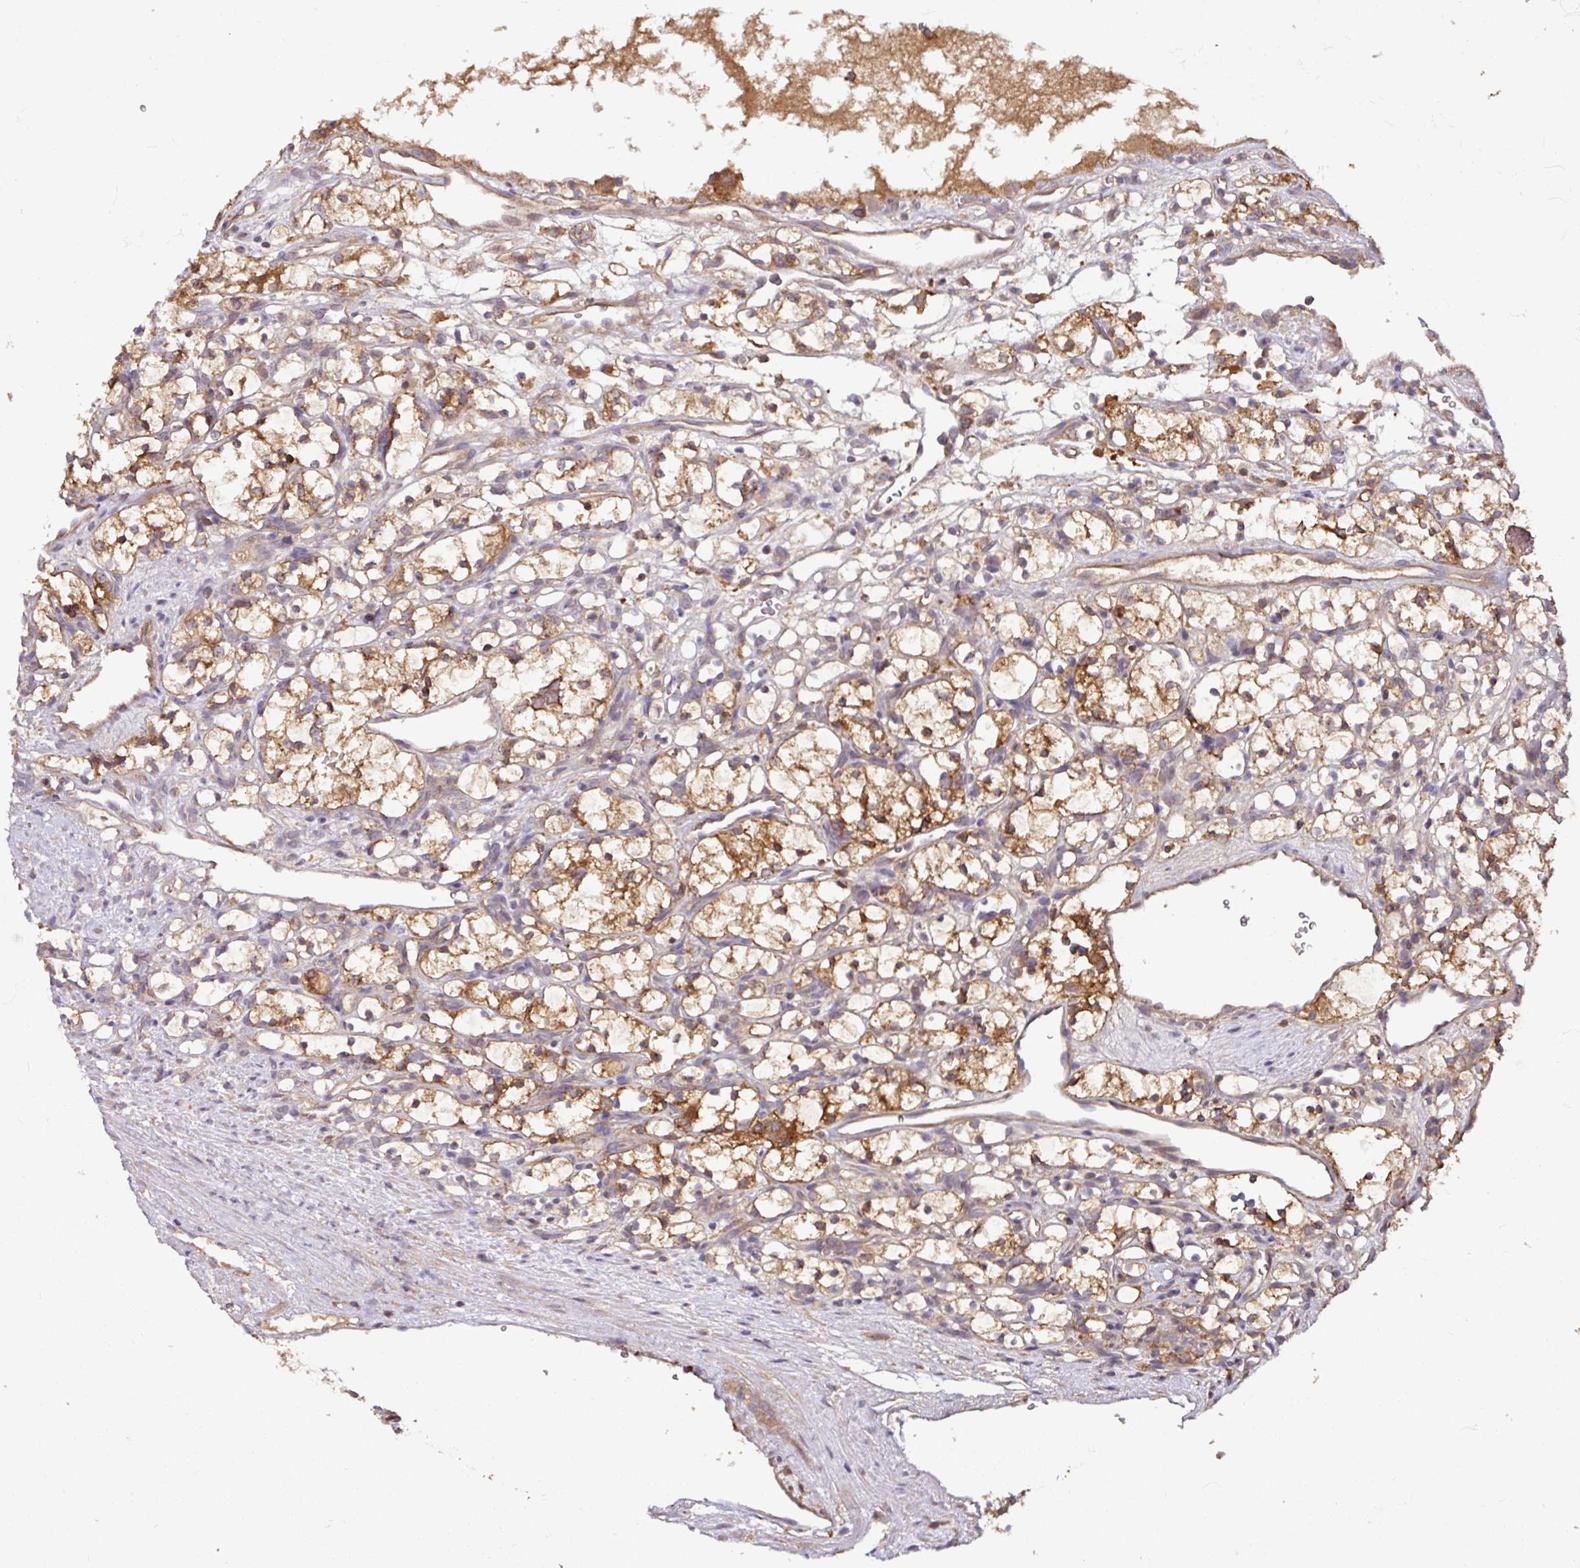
{"staining": {"intensity": "moderate", "quantity": ">75%", "location": "cytoplasmic/membranous"}, "tissue": "renal cancer", "cell_type": "Tumor cells", "image_type": "cancer", "snomed": [{"axis": "morphology", "description": "Adenocarcinoma, NOS"}, {"axis": "topography", "description": "Kidney"}], "caption": "The photomicrograph displays a brown stain indicating the presence of a protein in the cytoplasmic/membranous of tumor cells in renal cancer (adenocarcinoma).", "gene": "GNPDA1", "patient": {"sex": "female", "age": 69}}